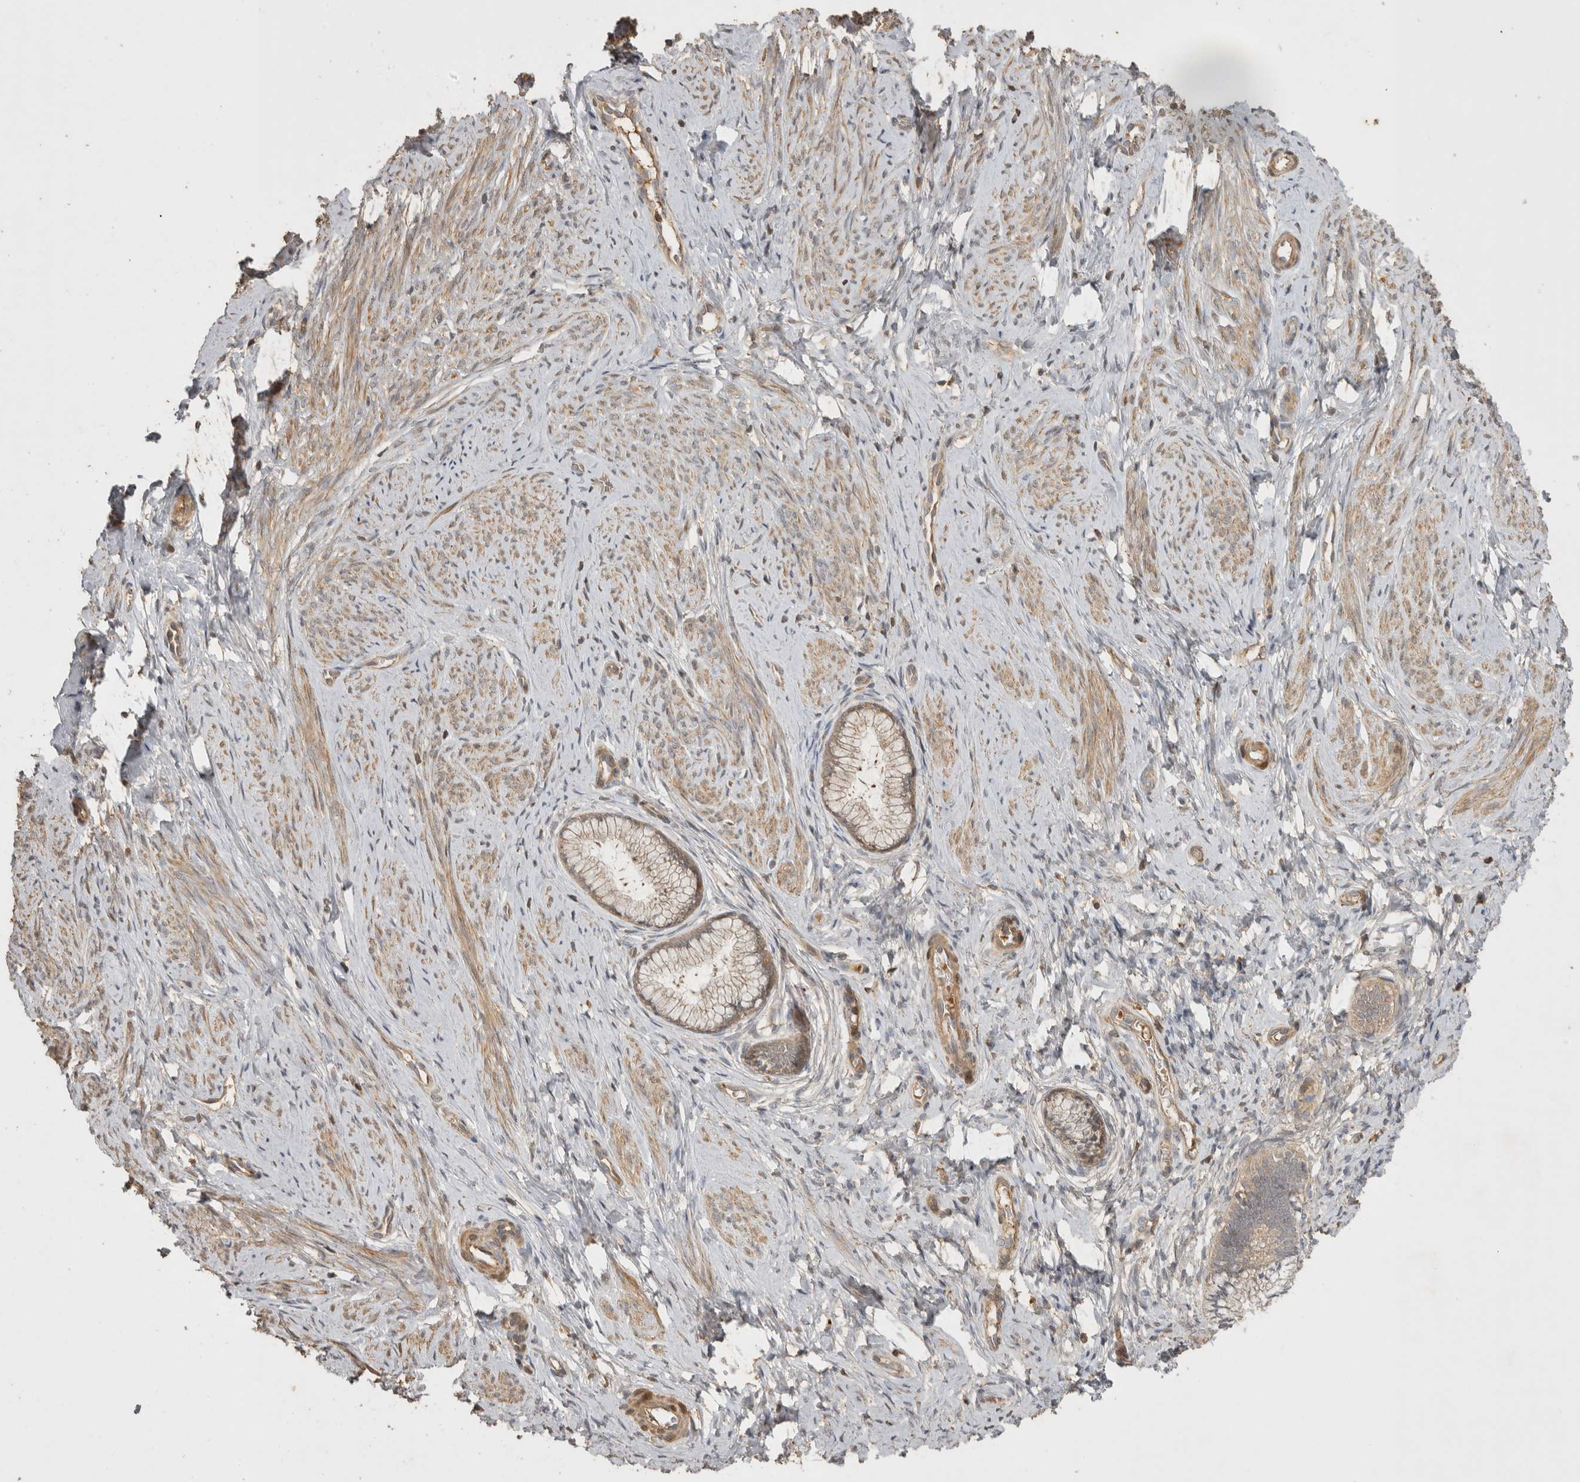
{"staining": {"intensity": "moderate", "quantity": "25%-75%", "location": "cytoplasmic/membranous"}, "tissue": "cervix", "cell_type": "Glandular cells", "image_type": "normal", "snomed": [{"axis": "morphology", "description": "Normal tissue, NOS"}, {"axis": "topography", "description": "Cervix"}], "caption": "Immunohistochemical staining of benign human cervix exhibits 25%-75% levels of moderate cytoplasmic/membranous protein positivity in about 25%-75% of glandular cells.", "gene": "PPP1R42", "patient": {"sex": "female", "age": 36}}